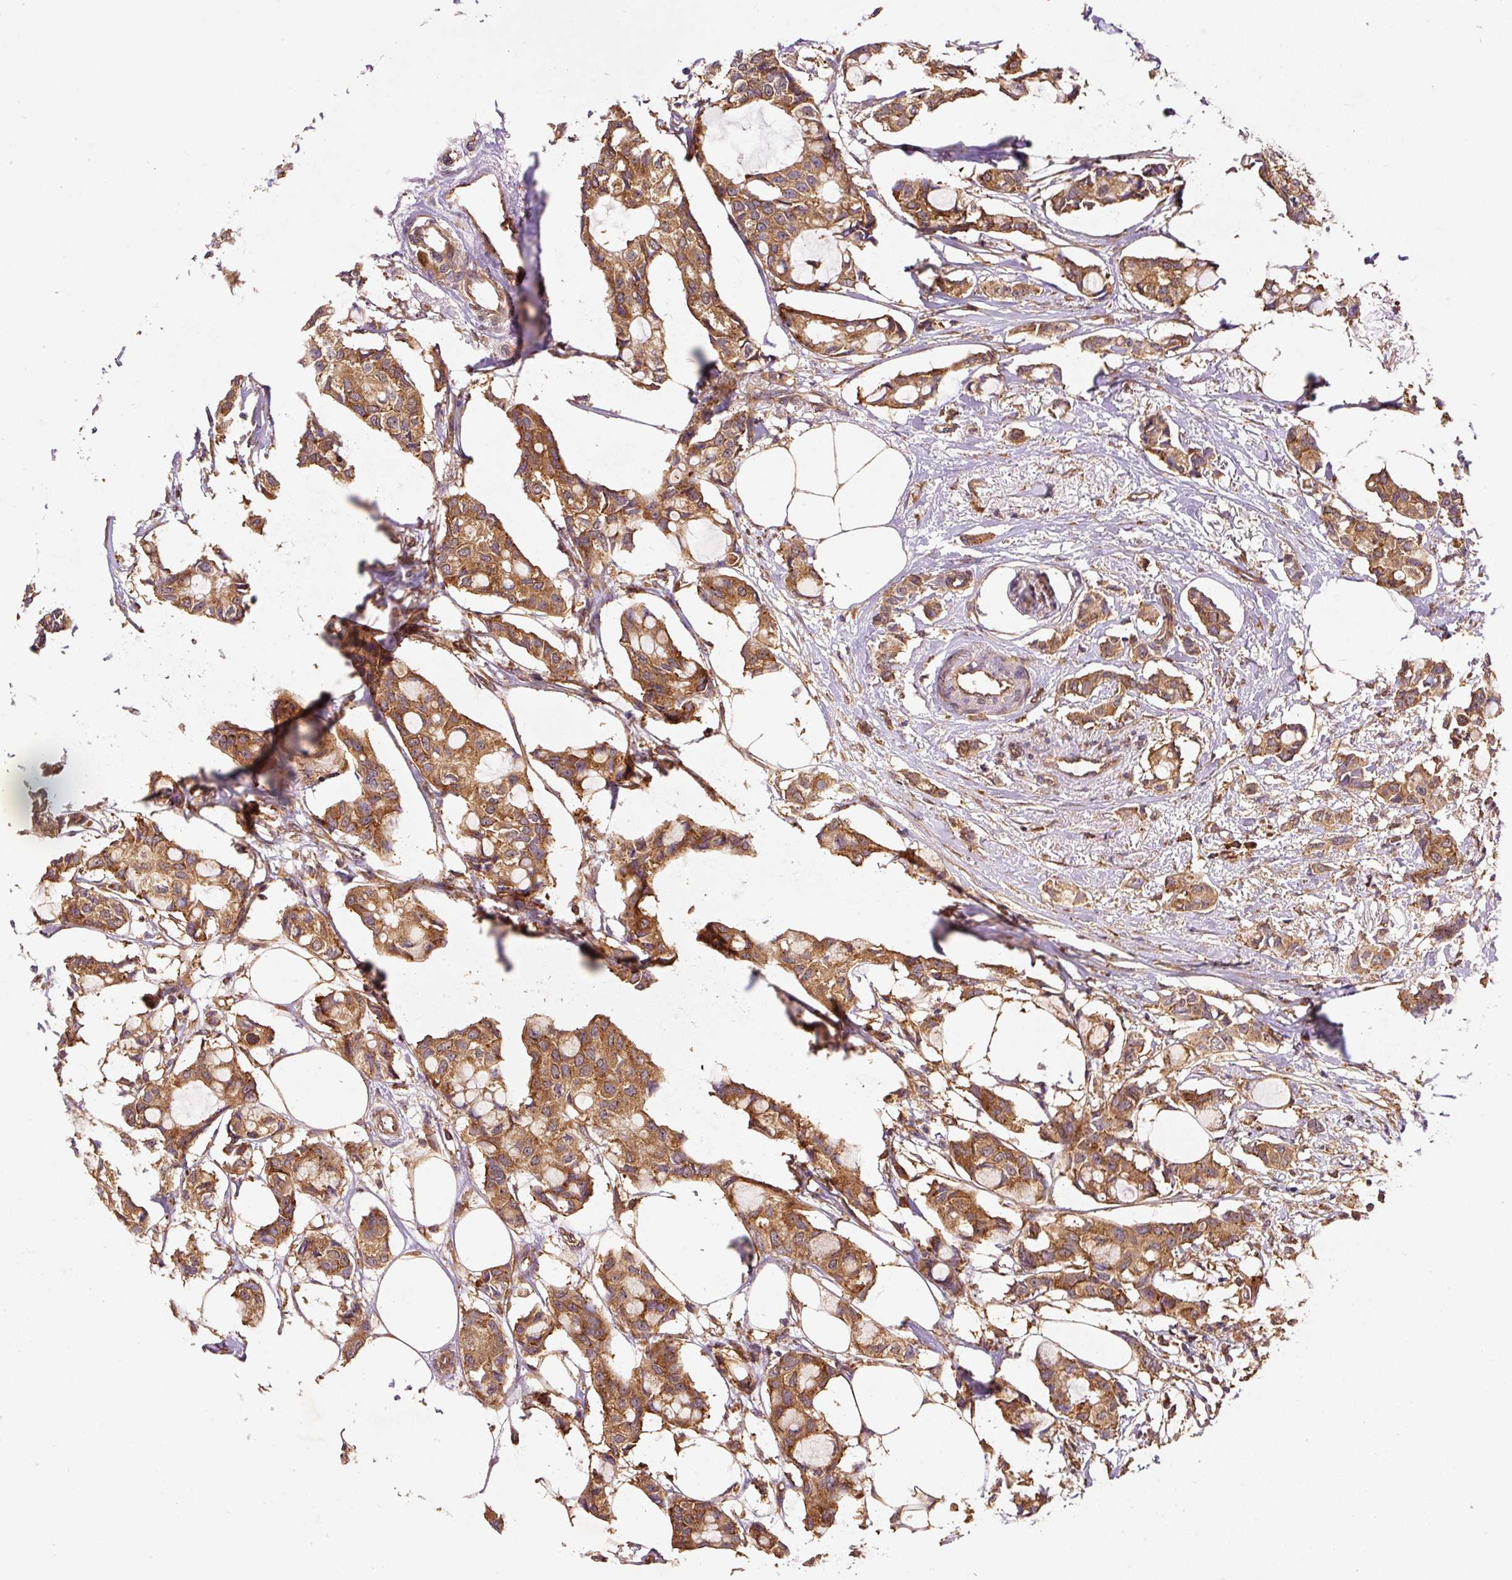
{"staining": {"intensity": "moderate", "quantity": ">75%", "location": "cytoplasmic/membranous"}, "tissue": "breast cancer", "cell_type": "Tumor cells", "image_type": "cancer", "snomed": [{"axis": "morphology", "description": "Duct carcinoma"}, {"axis": "topography", "description": "Breast"}], "caption": "Immunohistochemistry (IHC) (DAB) staining of human intraductal carcinoma (breast) exhibits moderate cytoplasmic/membranous protein expression in about >75% of tumor cells.", "gene": "EIF2S2", "patient": {"sex": "female", "age": 73}}